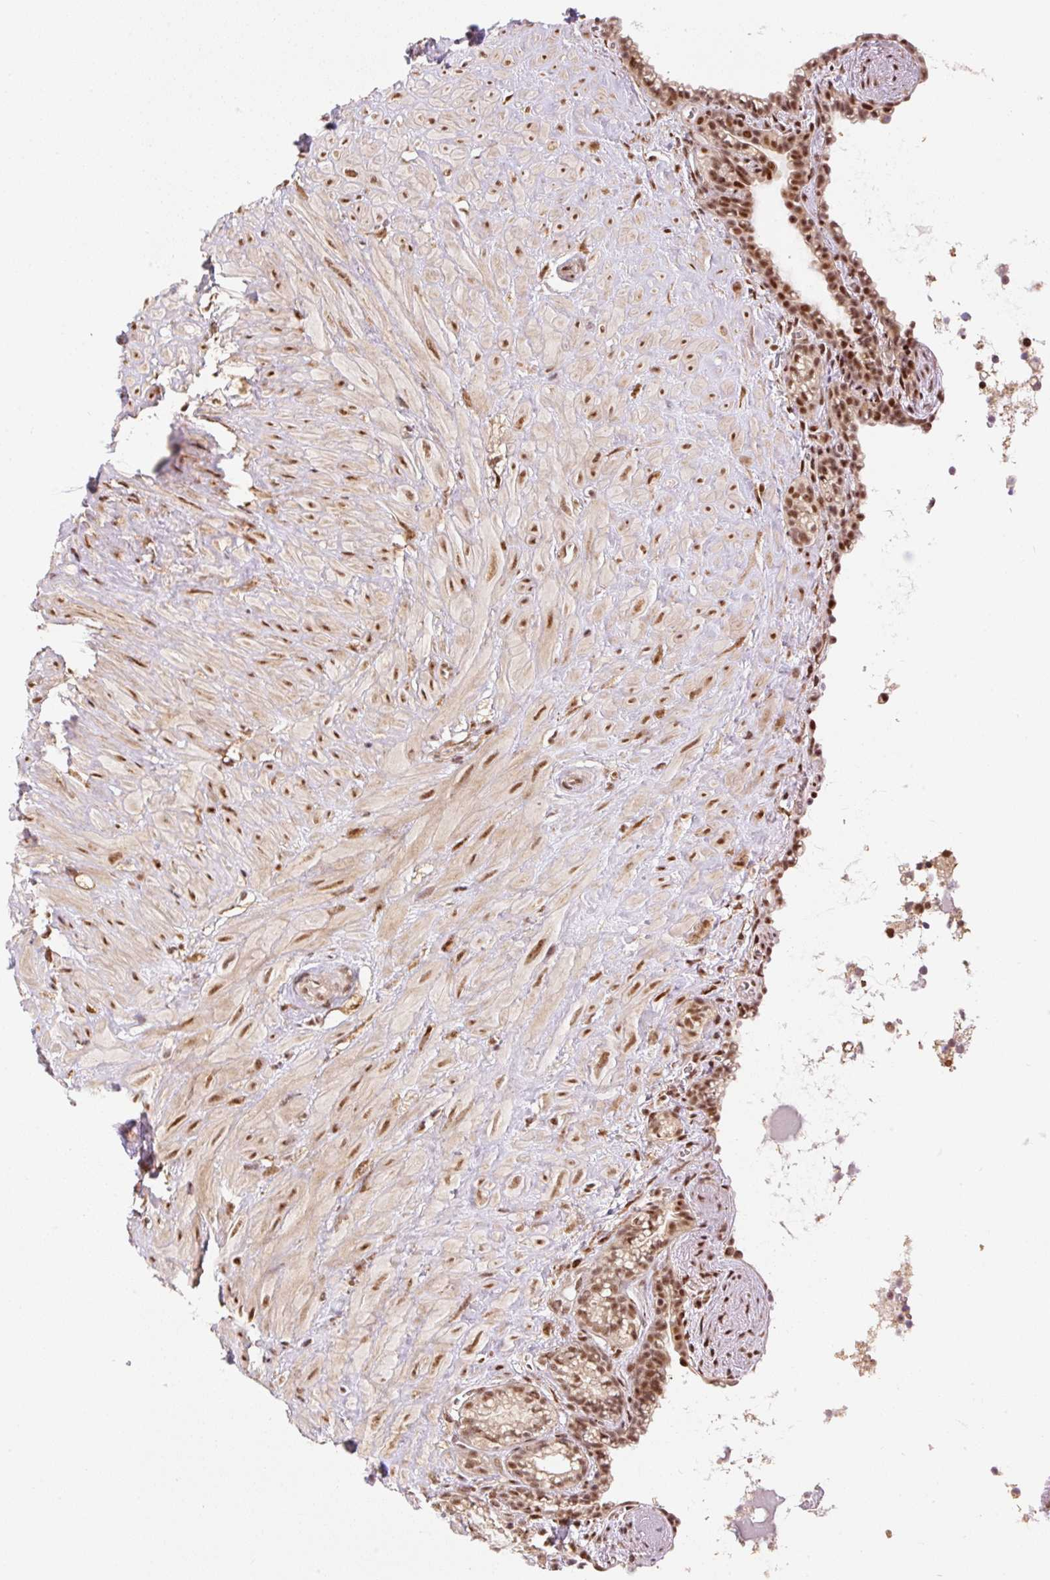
{"staining": {"intensity": "strong", "quantity": ">75%", "location": "nuclear"}, "tissue": "seminal vesicle", "cell_type": "Glandular cells", "image_type": "normal", "snomed": [{"axis": "morphology", "description": "Normal tissue, NOS"}, {"axis": "topography", "description": "Seminal veicle"}], "caption": "Immunohistochemical staining of benign seminal vesicle demonstrates high levels of strong nuclear positivity in about >75% of glandular cells. Ihc stains the protein in brown and the nuclei are stained blue.", "gene": "INTS8", "patient": {"sex": "male", "age": 76}}